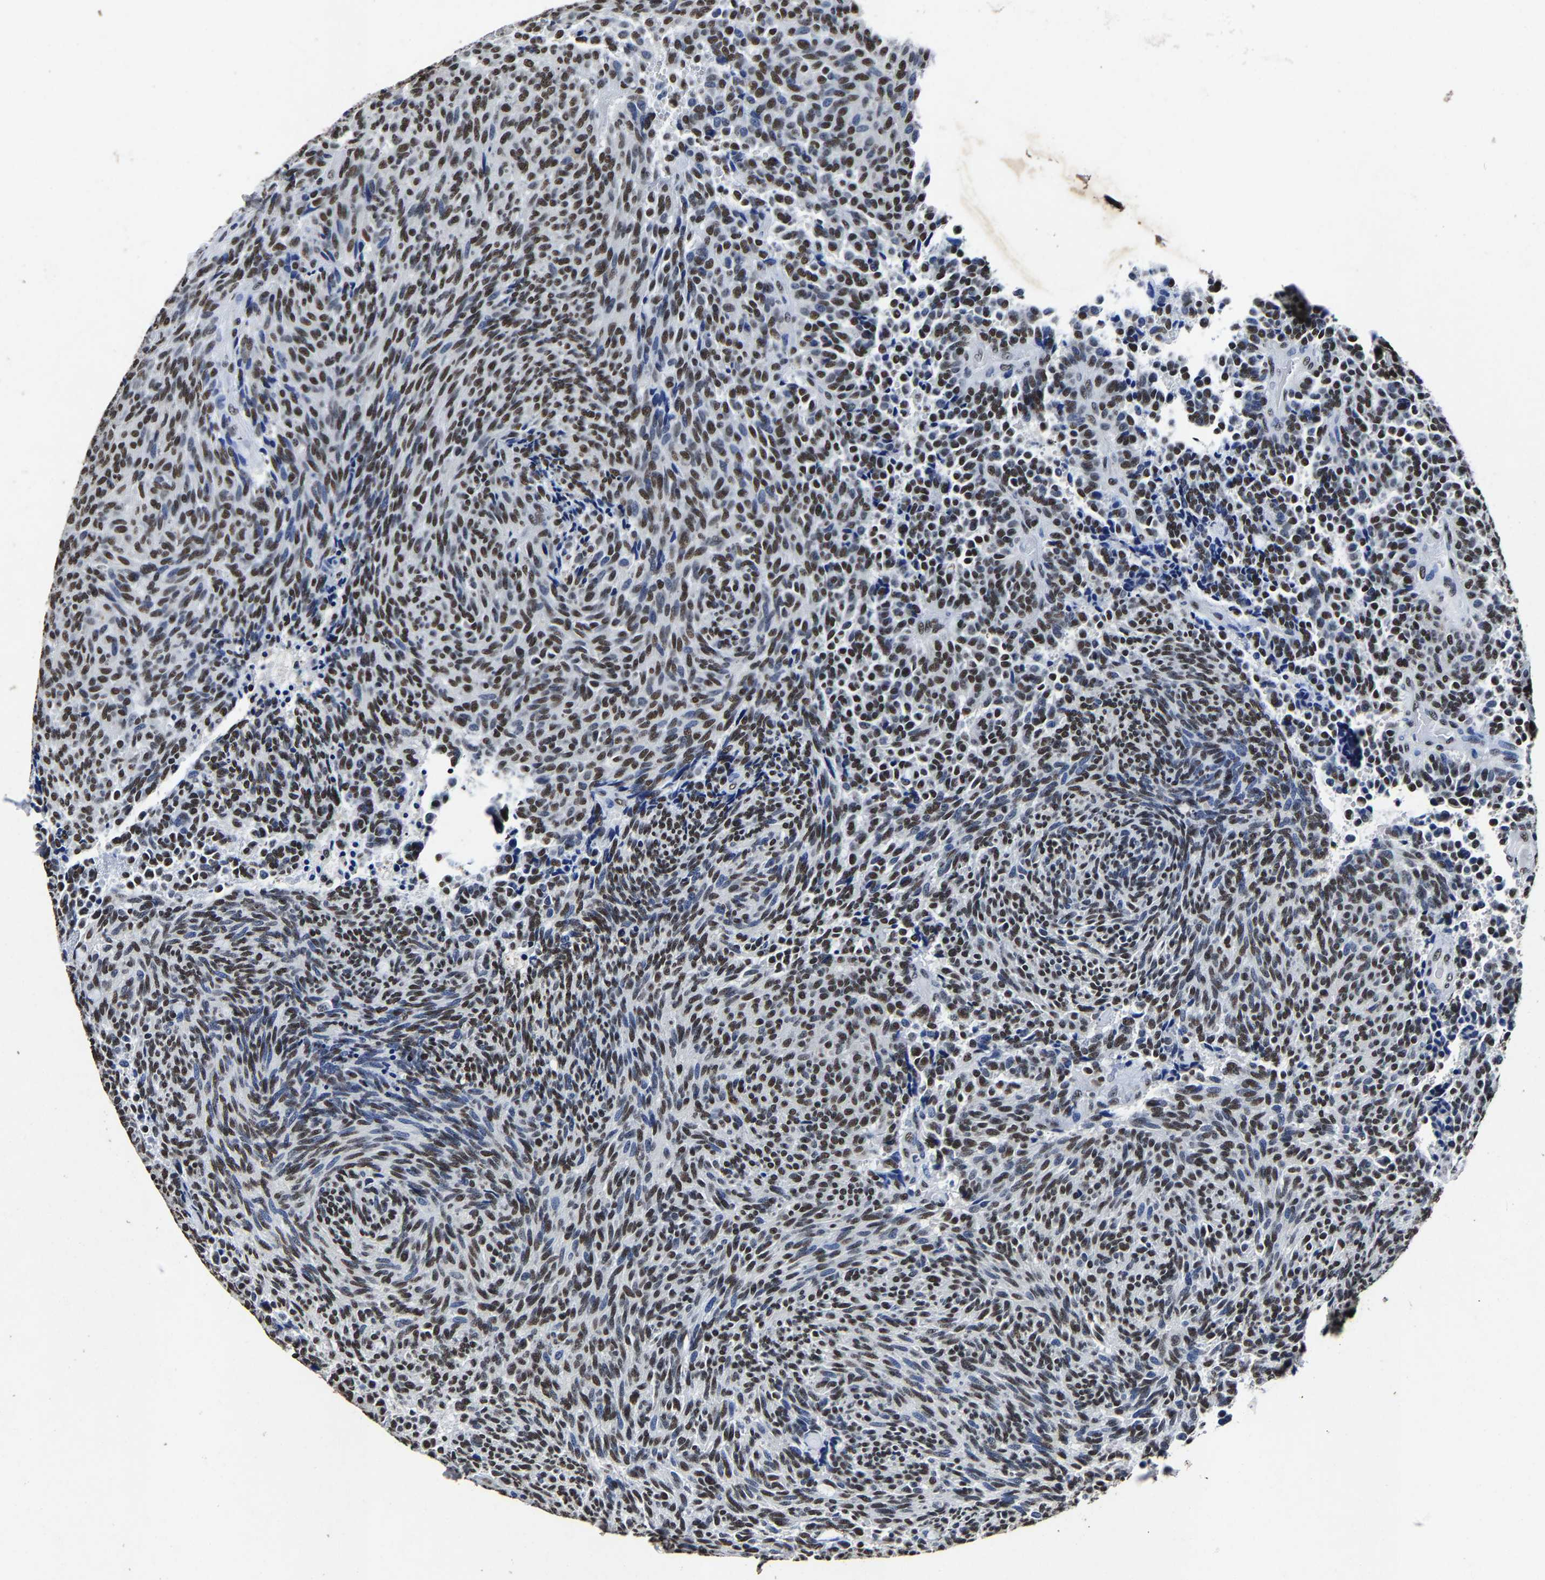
{"staining": {"intensity": "strong", "quantity": ">75%", "location": "nuclear"}, "tissue": "carcinoid", "cell_type": "Tumor cells", "image_type": "cancer", "snomed": [{"axis": "morphology", "description": "Carcinoid, malignant, NOS"}, {"axis": "topography", "description": "Pancreas"}], "caption": "Brown immunohistochemical staining in human carcinoid (malignant) displays strong nuclear positivity in approximately >75% of tumor cells.", "gene": "RBM45", "patient": {"sex": "female", "age": 54}}